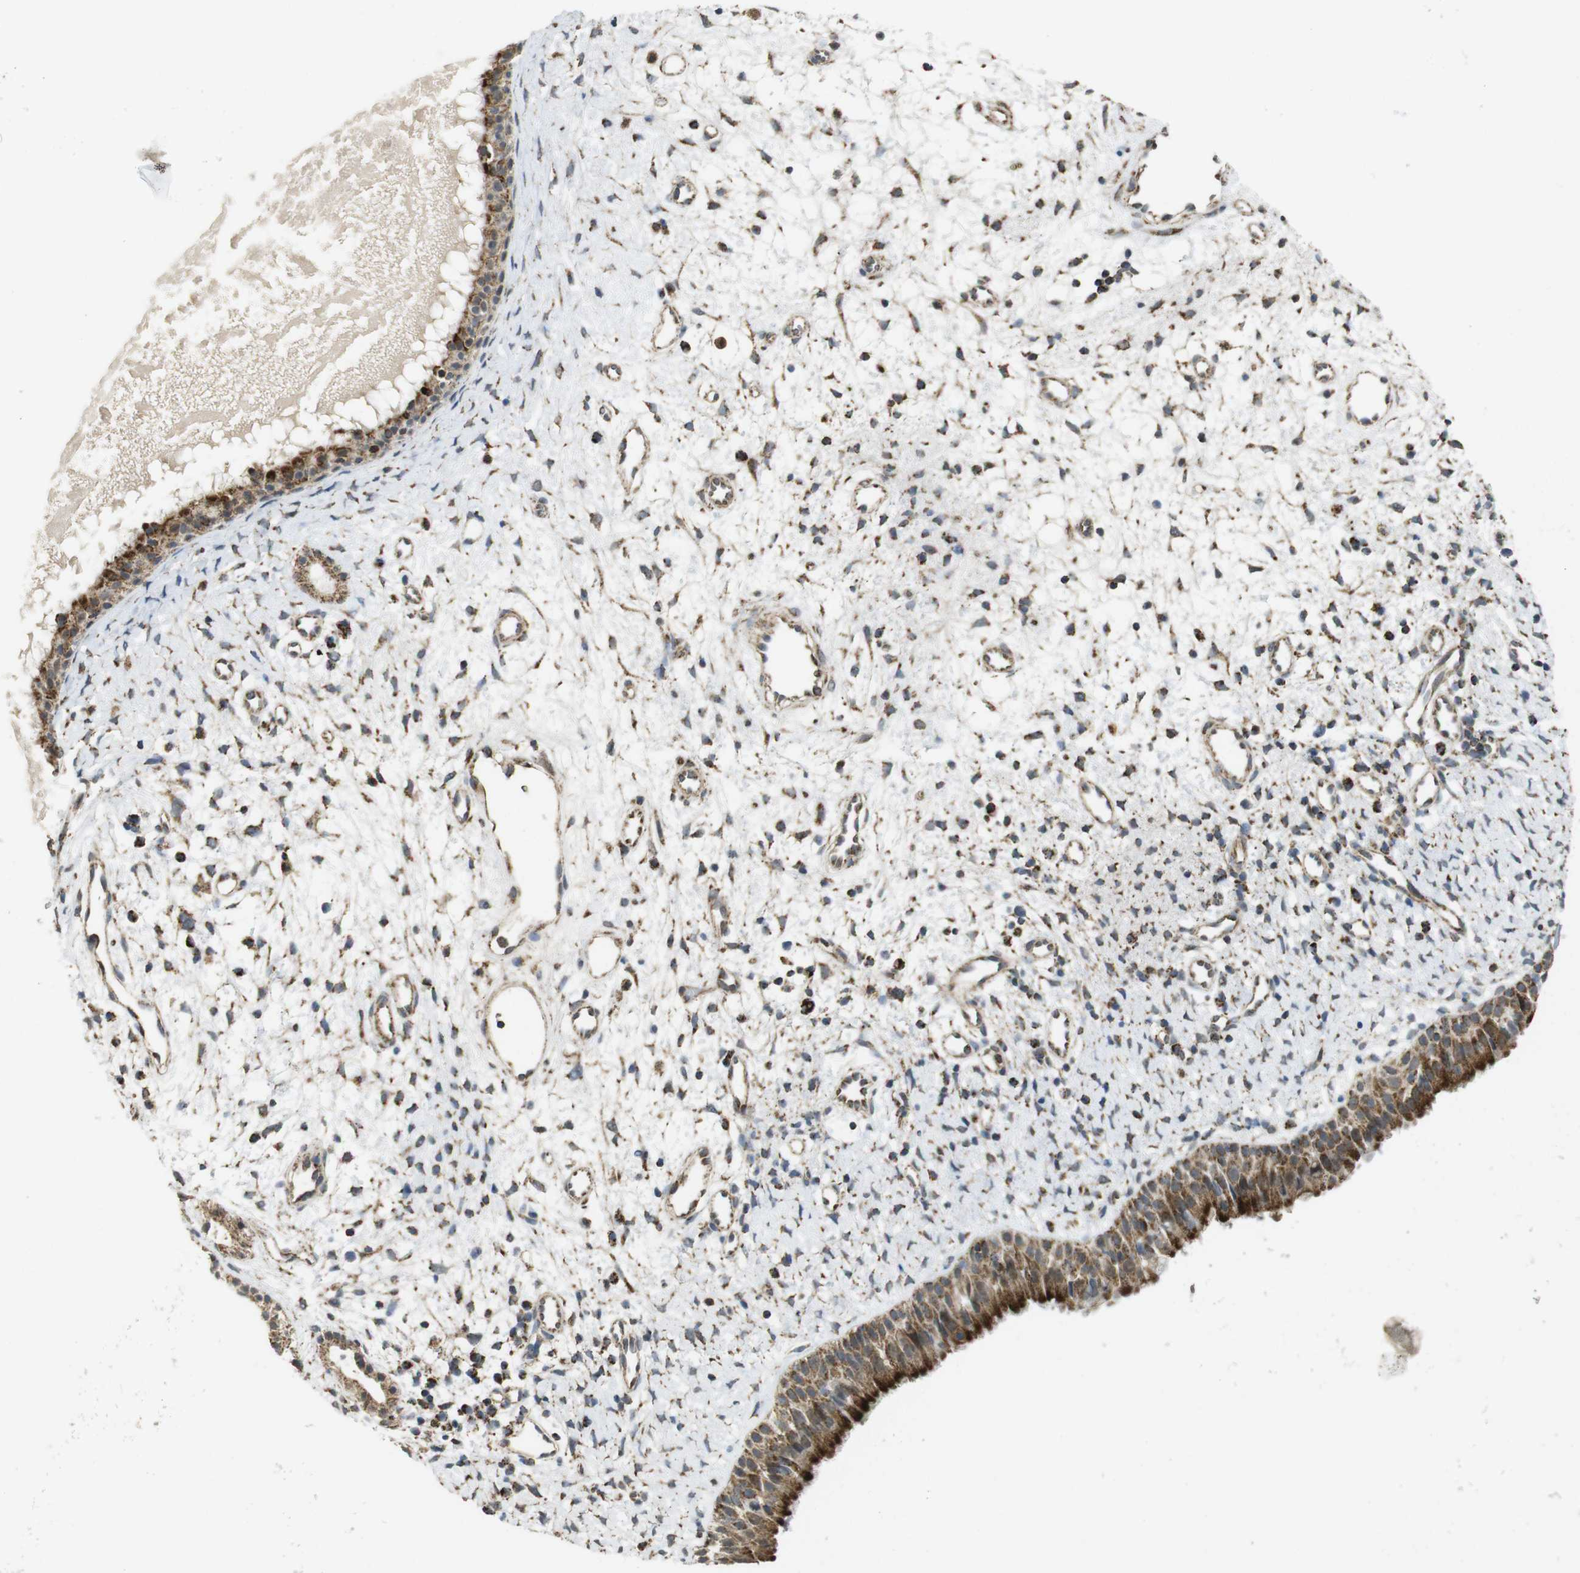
{"staining": {"intensity": "strong", "quantity": ">75%", "location": "cytoplasmic/membranous"}, "tissue": "nasopharynx", "cell_type": "Respiratory epithelial cells", "image_type": "normal", "snomed": [{"axis": "morphology", "description": "Normal tissue, NOS"}, {"axis": "topography", "description": "Nasopharynx"}], "caption": "IHC (DAB) staining of unremarkable human nasopharynx demonstrates strong cytoplasmic/membranous protein staining in about >75% of respiratory epithelial cells. Using DAB (3,3'-diaminobenzidine) (brown) and hematoxylin (blue) stains, captured at high magnification using brightfield microscopy.", "gene": "CALHM2", "patient": {"sex": "male", "age": 22}}